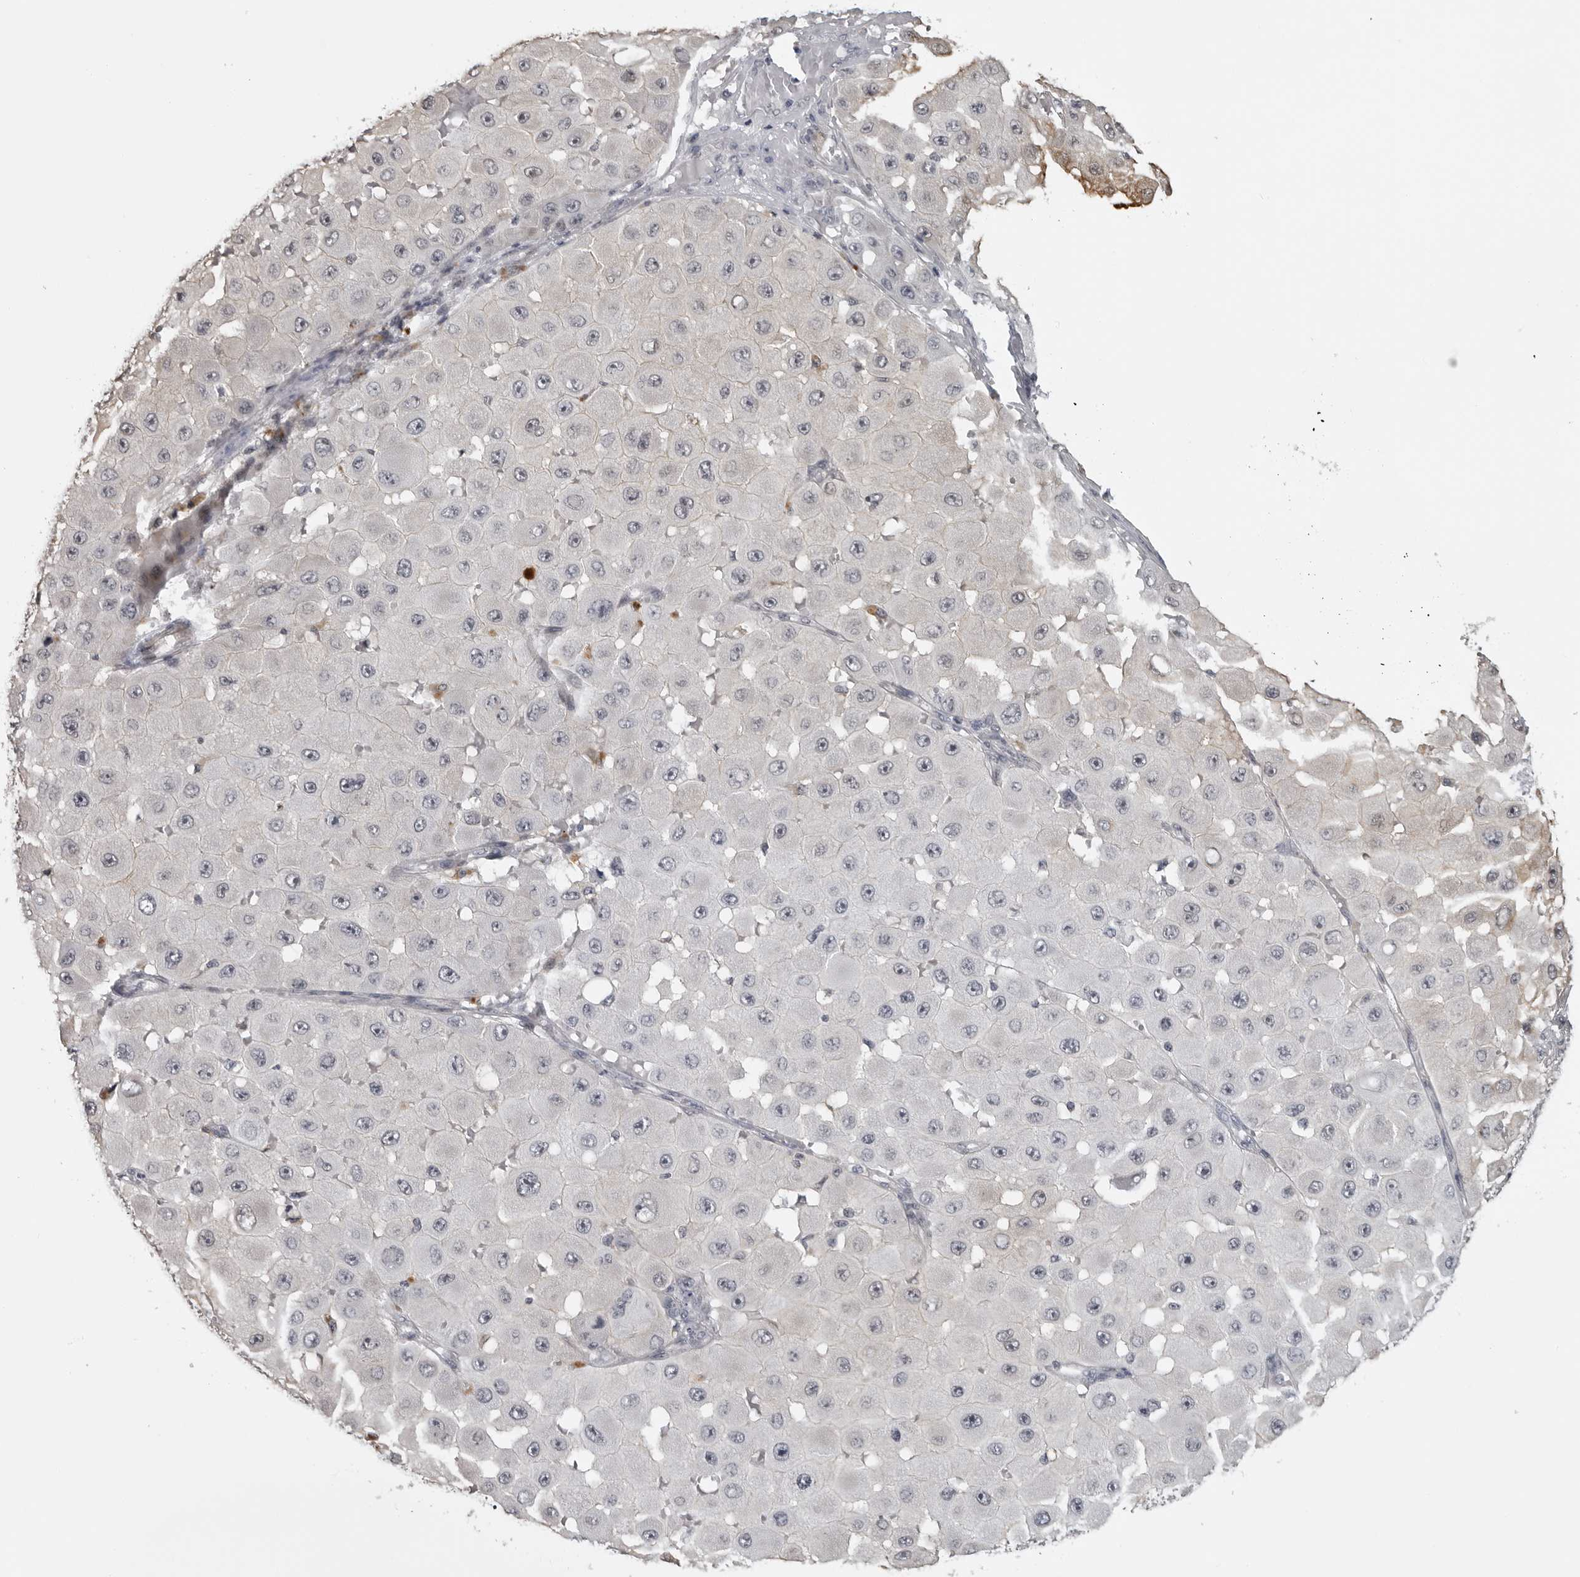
{"staining": {"intensity": "negative", "quantity": "none", "location": "none"}, "tissue": "melanoma", "cell_type": "Tumor cells", "image_type": "cancer", "snomed": [{"axis": "morphology", "description": "Malignant melanoma, NOS"}, {"axis": "topography", "description": "Skin"}], "caption": "Tumor cells show no significant protein staining in melanoma. The staining was performed using DAB to visualize the protein expression in brown, while the nuclei were stained in blue with hematoxylin (Magnification: 20x).", "gene": "PRRX2", "patient": {"sex": "female", "age": 81}}